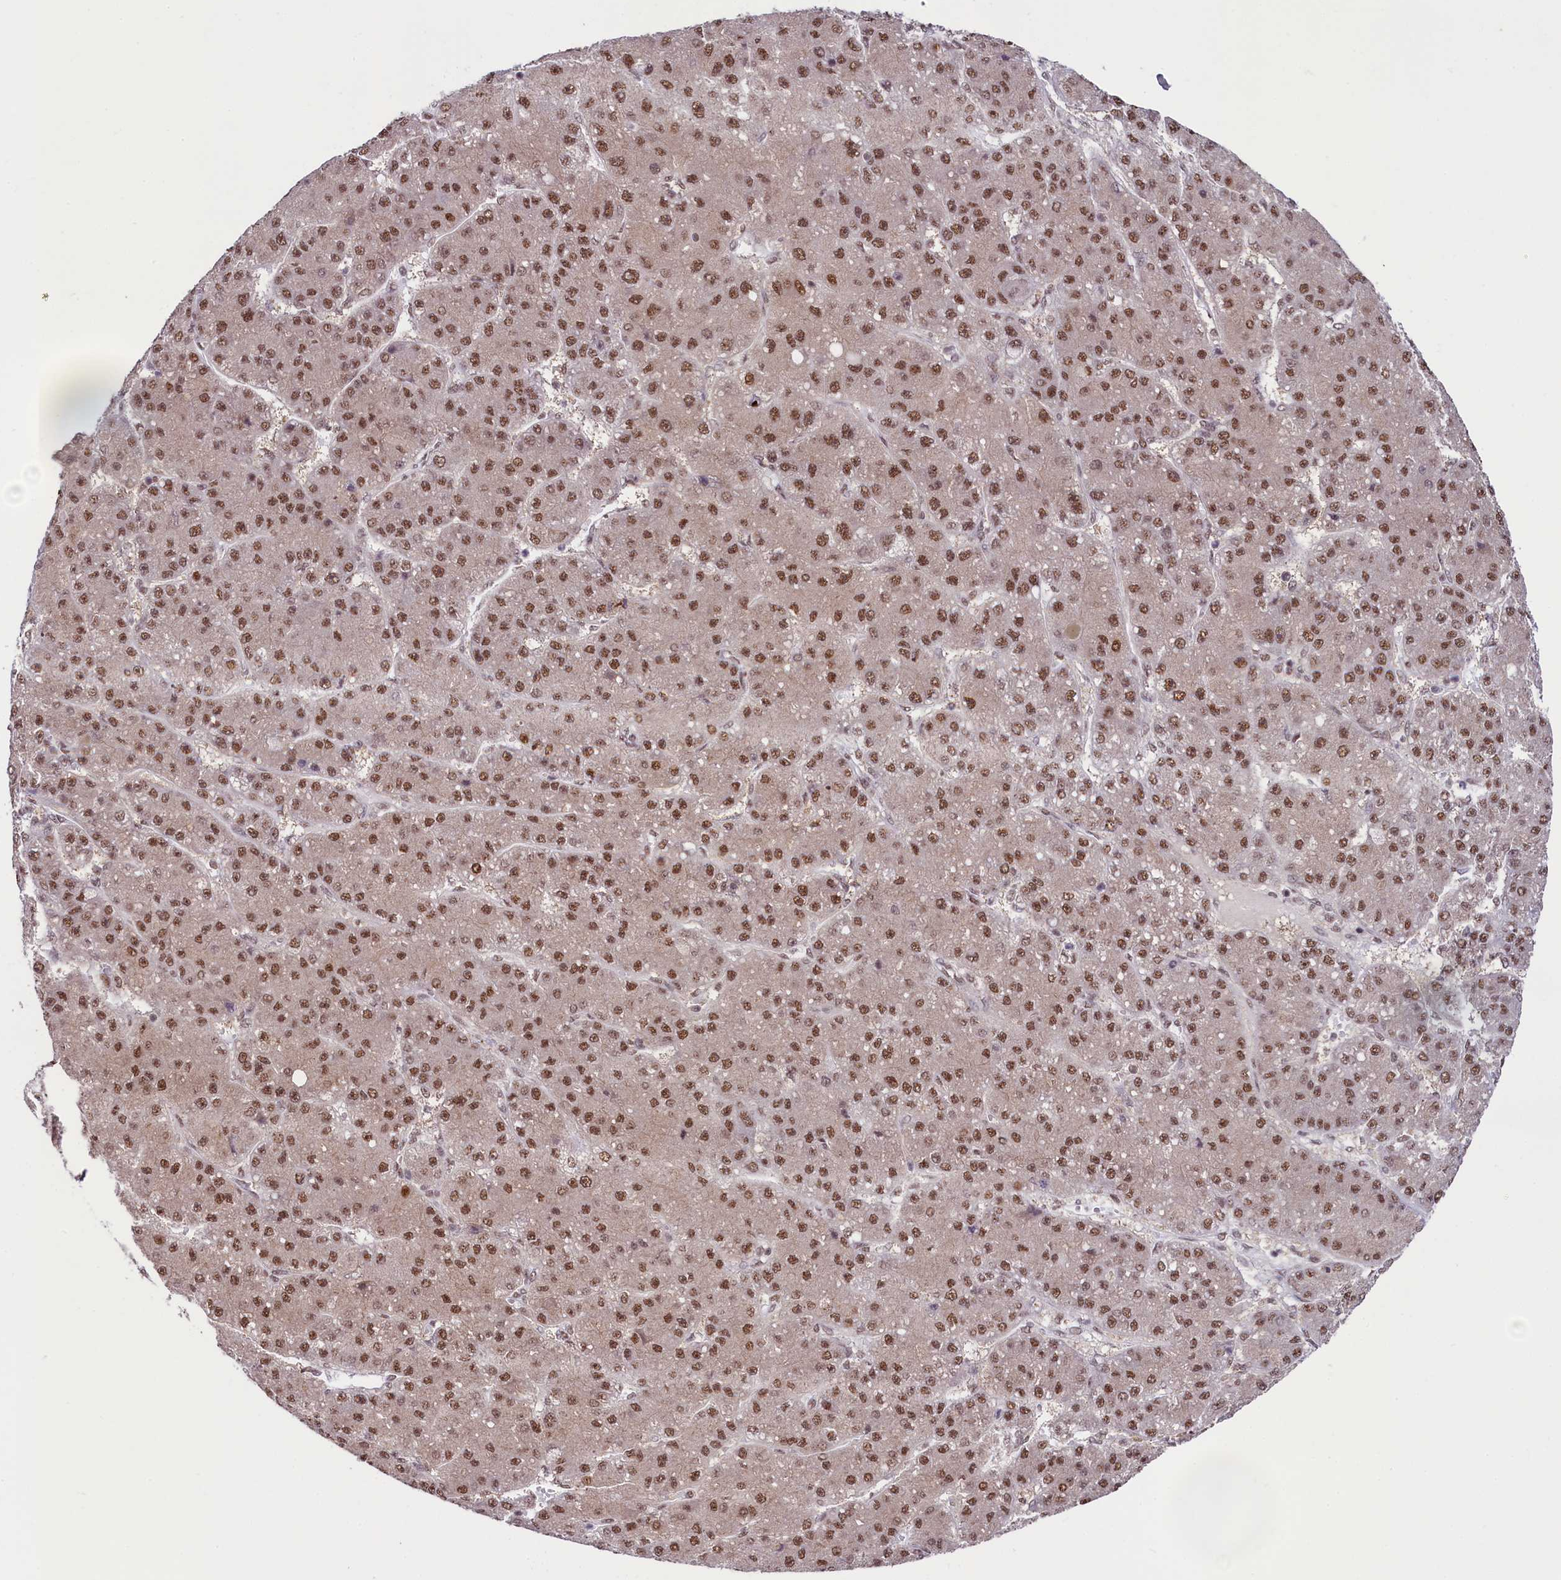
{"staining": {"intensity": "moderate", "quantity": ">75%", "location": "nuclear"}, "tissue": "liver cancer", "cell_type": "Tumor cells", "image_type": "cancer", "snomed": [{"axis": "morphology", "description": "Carcinoma, Hepatocellular, NOS"}, {"axis": "topography", "description": "Liver"}], "caption": "Human liver cancer stained for a protein (brown) displays moderate nuclear positive positivity in about >75% of tumor cells.", "gene": "ANKS3", "patient": {"sex": "male", "age": 67}}